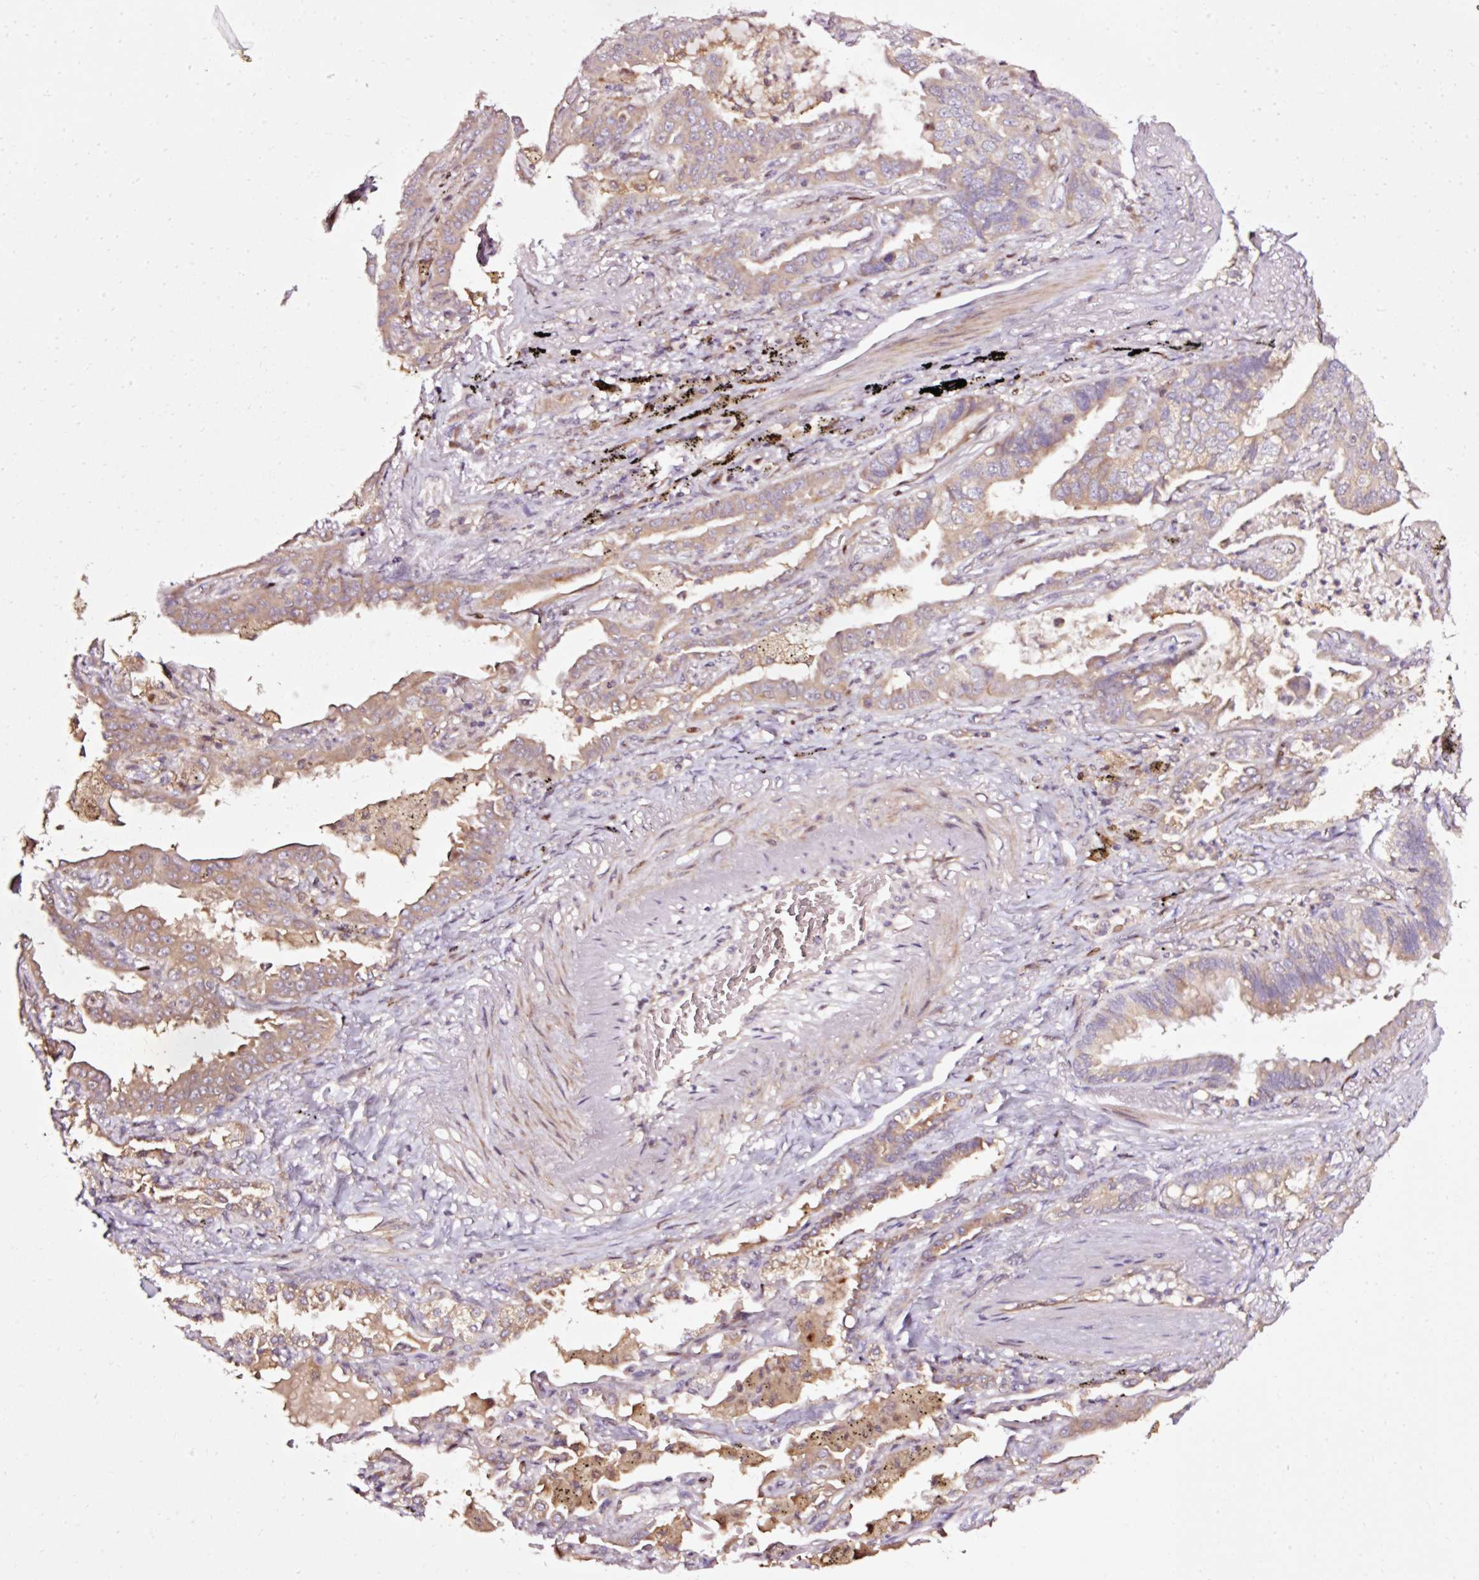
{"staining": {"intensity": "weak", "quantity": "25%-75%", "location": "cytoplasmic/membranous"}, "tissue": "lung cancer", "cell_type": "Tumor cells", "image_type": "cancer", "snomed": [{"axis": "morphology", "description": "Adenocarcinoma, NOS"}, {"axis": "topography", "description": "Lung"}], "caption": "DAB immunohistochemical staining of human lung cancer shows weak cytoplasmic/membranous protein positivity in approximately 25%-75% of tumor cells.", "gene": "NAPA", "patient": {"sex": "male", "age": 67}}